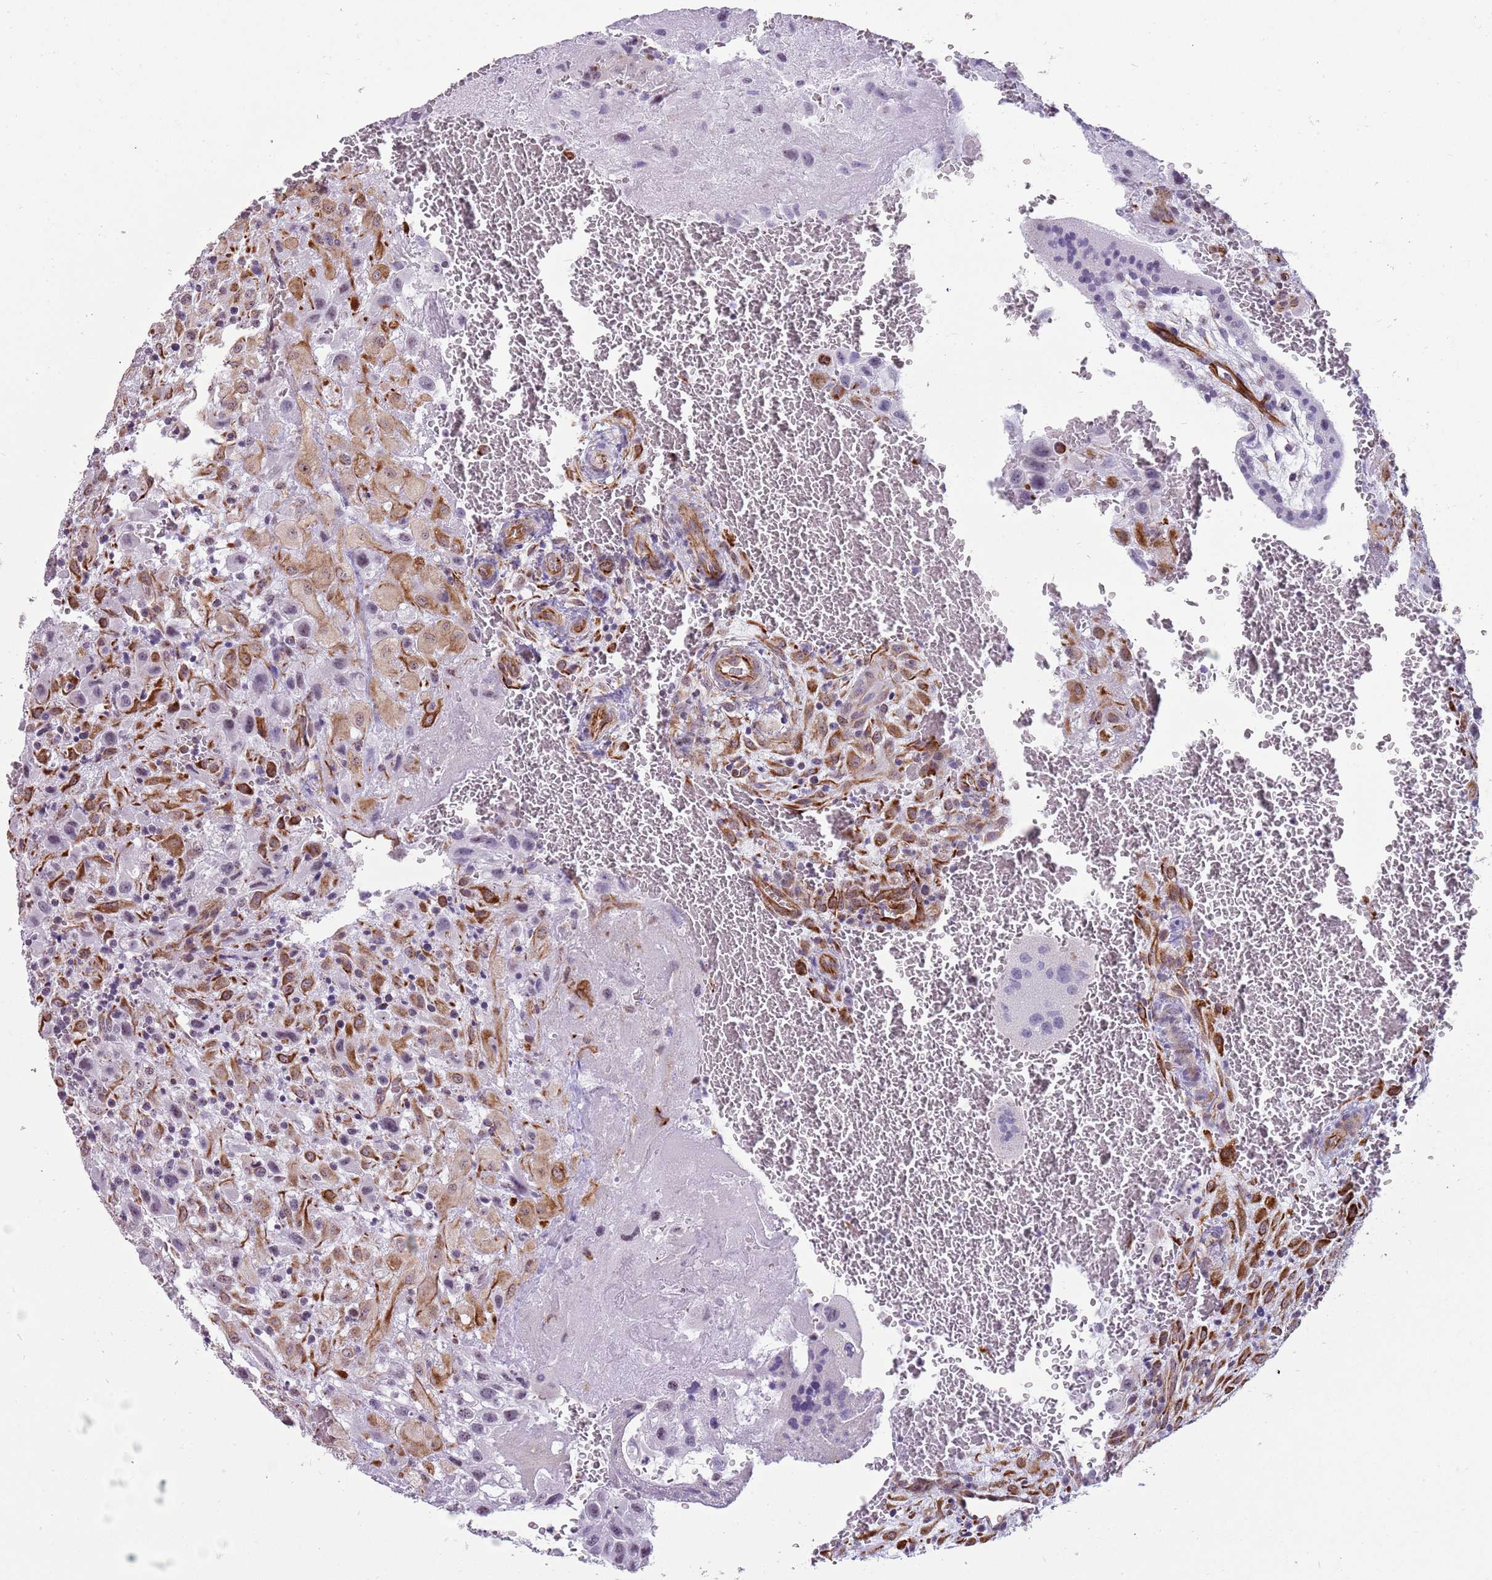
{"staining": {"intensity": "strong", "quantity": "25%-75%", "location": "cytoplasmic/membranous"}, "tissue": "placenta", "cell_type": "Decidual cells", "image_type": "normal", "snomed": [{"axis": "morphology", "description": "Normal tissue, NOS"}, {"axis": "topography", "description": "Placenta"}], "caption": "IHC photomicrograph of unremarkable placenta: human placenta stained using immunohistochemistry (IHC) demonstrates high levels of strong protein expression localized specifically in the cytoplasmic/membranous of decidual cells, appearing as a cytoplasmic/membranous brown color.", "gene": "ENSG00000271254", "patient": {"sex": "female", "age": 35}}